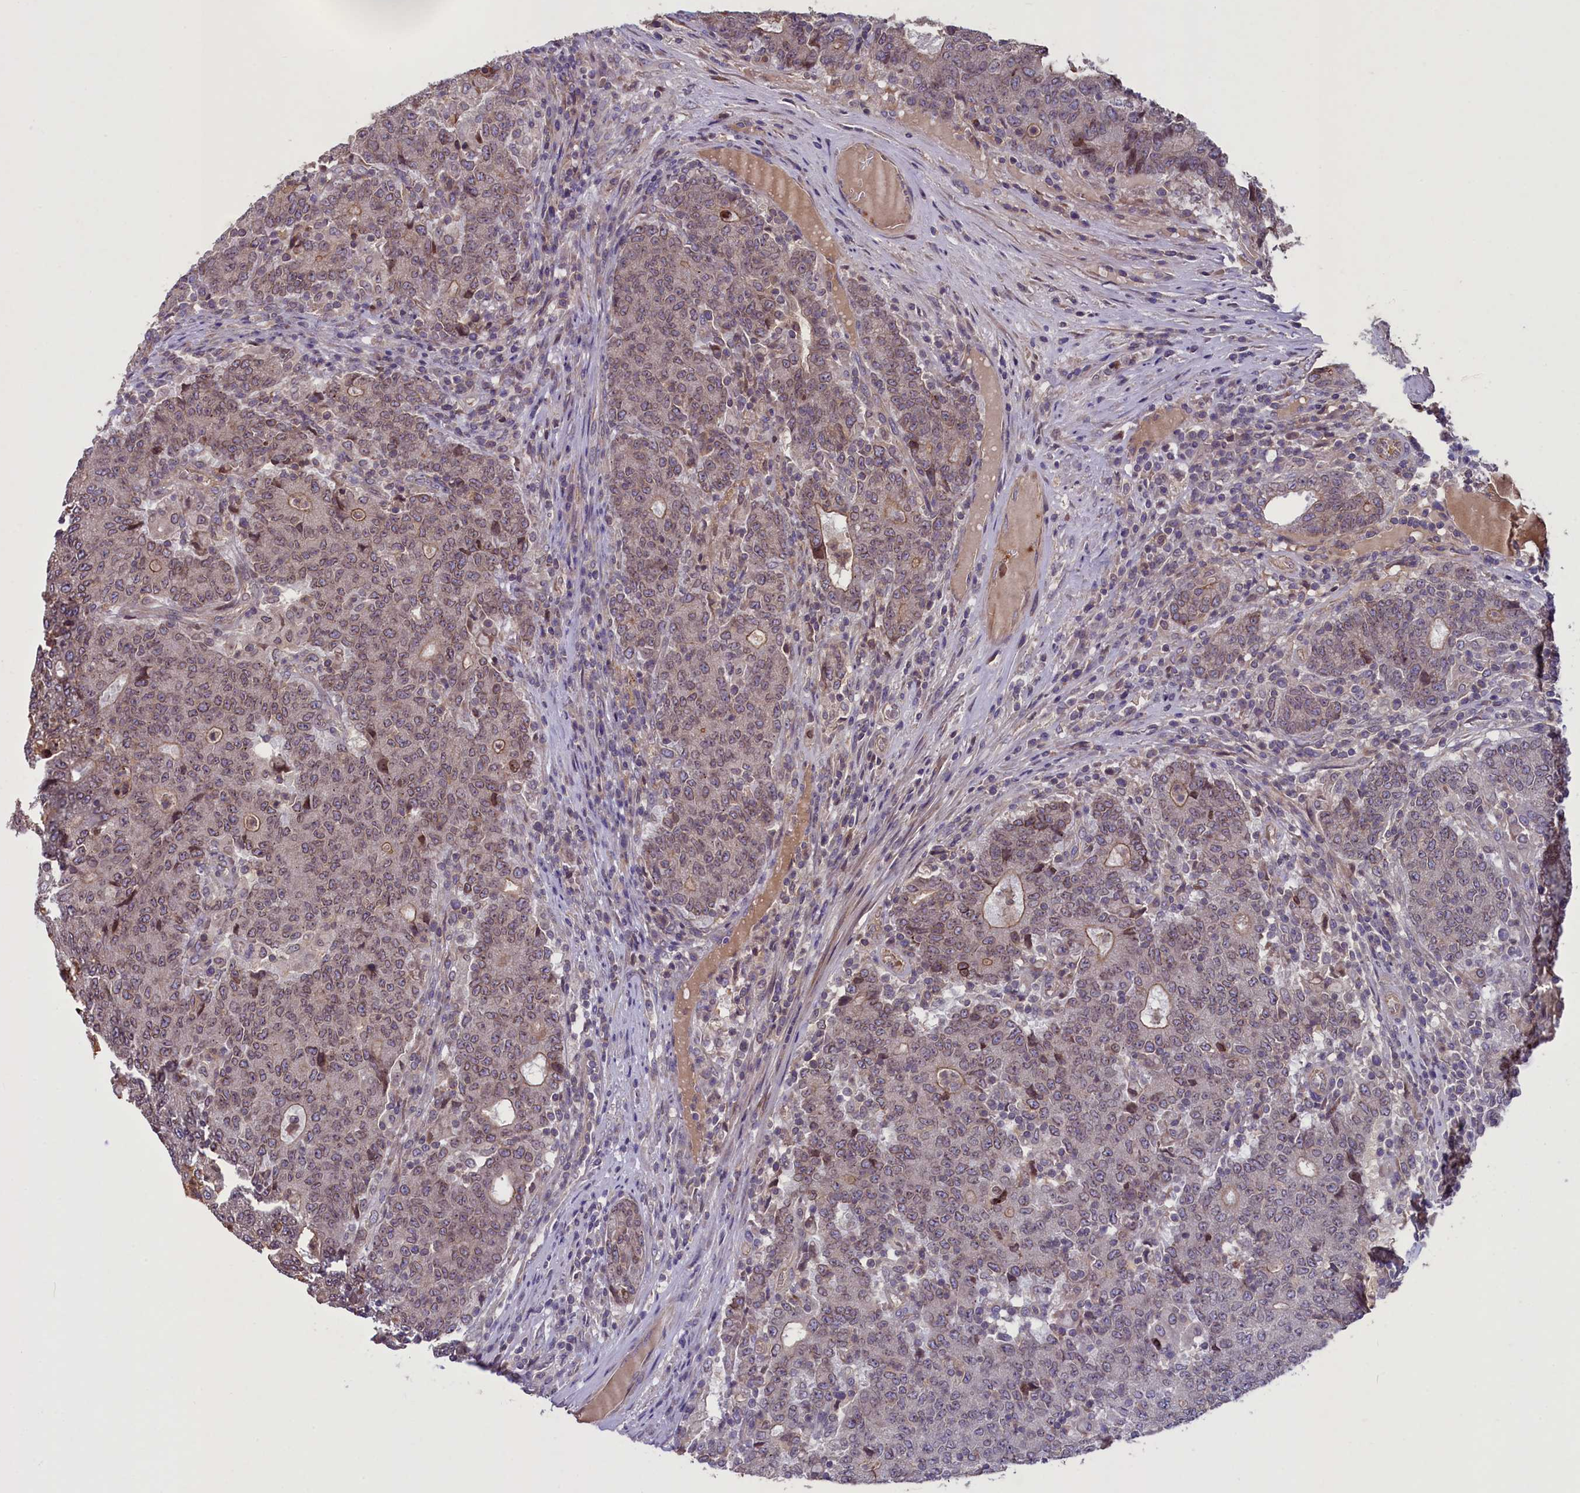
{"staining": {"intensity": "weak", "quantity": ">75%", "location": "cytoplasmic/membranous,nuclear"}, "tissue": "colorectal cancer", "cell_type": "Tumor cells", "image_type": "cancer", "snomed": [{"axis": "morphology", "description": "Adenocarcinoma, NOS"}, {"axis": "topography", "description": "Colon"}], "caption": "A photomicrograph of human colorectal adenocarcinoma stained for a protein reveals weak cytoplasmic/membranous and nuclear brown staining in tumor cells.", "gene": "CCDC125", "patient": {"sex": "female", "age": 75}}